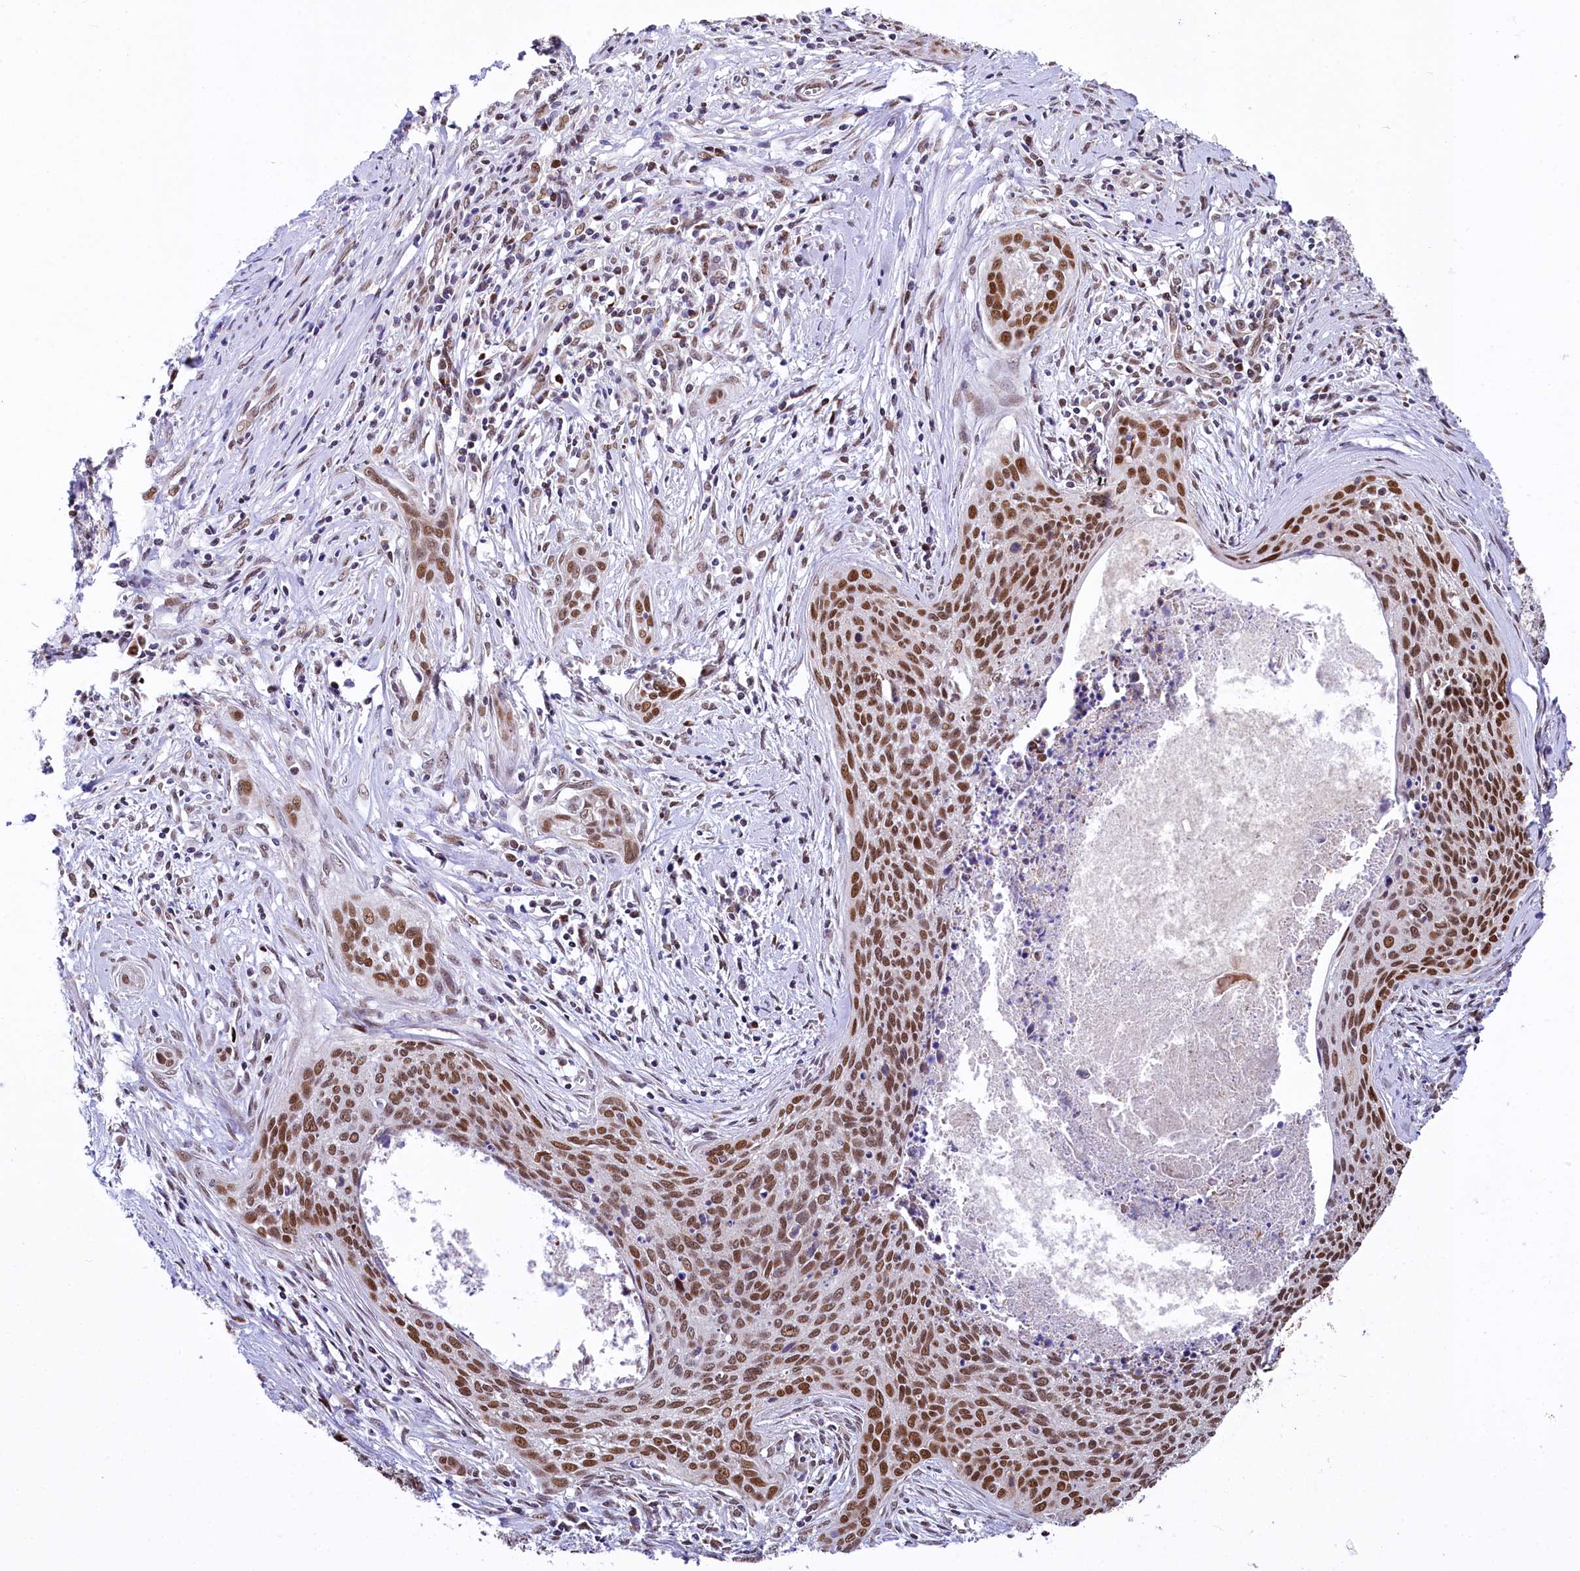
{"staining": {"intensity": "strong", "quantity": ">75%", "location": "nuclear"}, "tissue": "cervical cancer", "cell_type": "Tumor cells", "image_type": "cancer", "snomed": [{"axis": "morphology", "description": "Squamous cell carcinoma, NOS"}, {"axis": "topography", "description": "Cervix"}], "caption": "Approximately >75% of tumor cells in cervical cancer (squamous cell carcinoma) display strong nuclear protein staining as visualized by brown immunohistochemical staining.", "gene": "MORN3", "patient": {"sex": "female", "age": 55}}